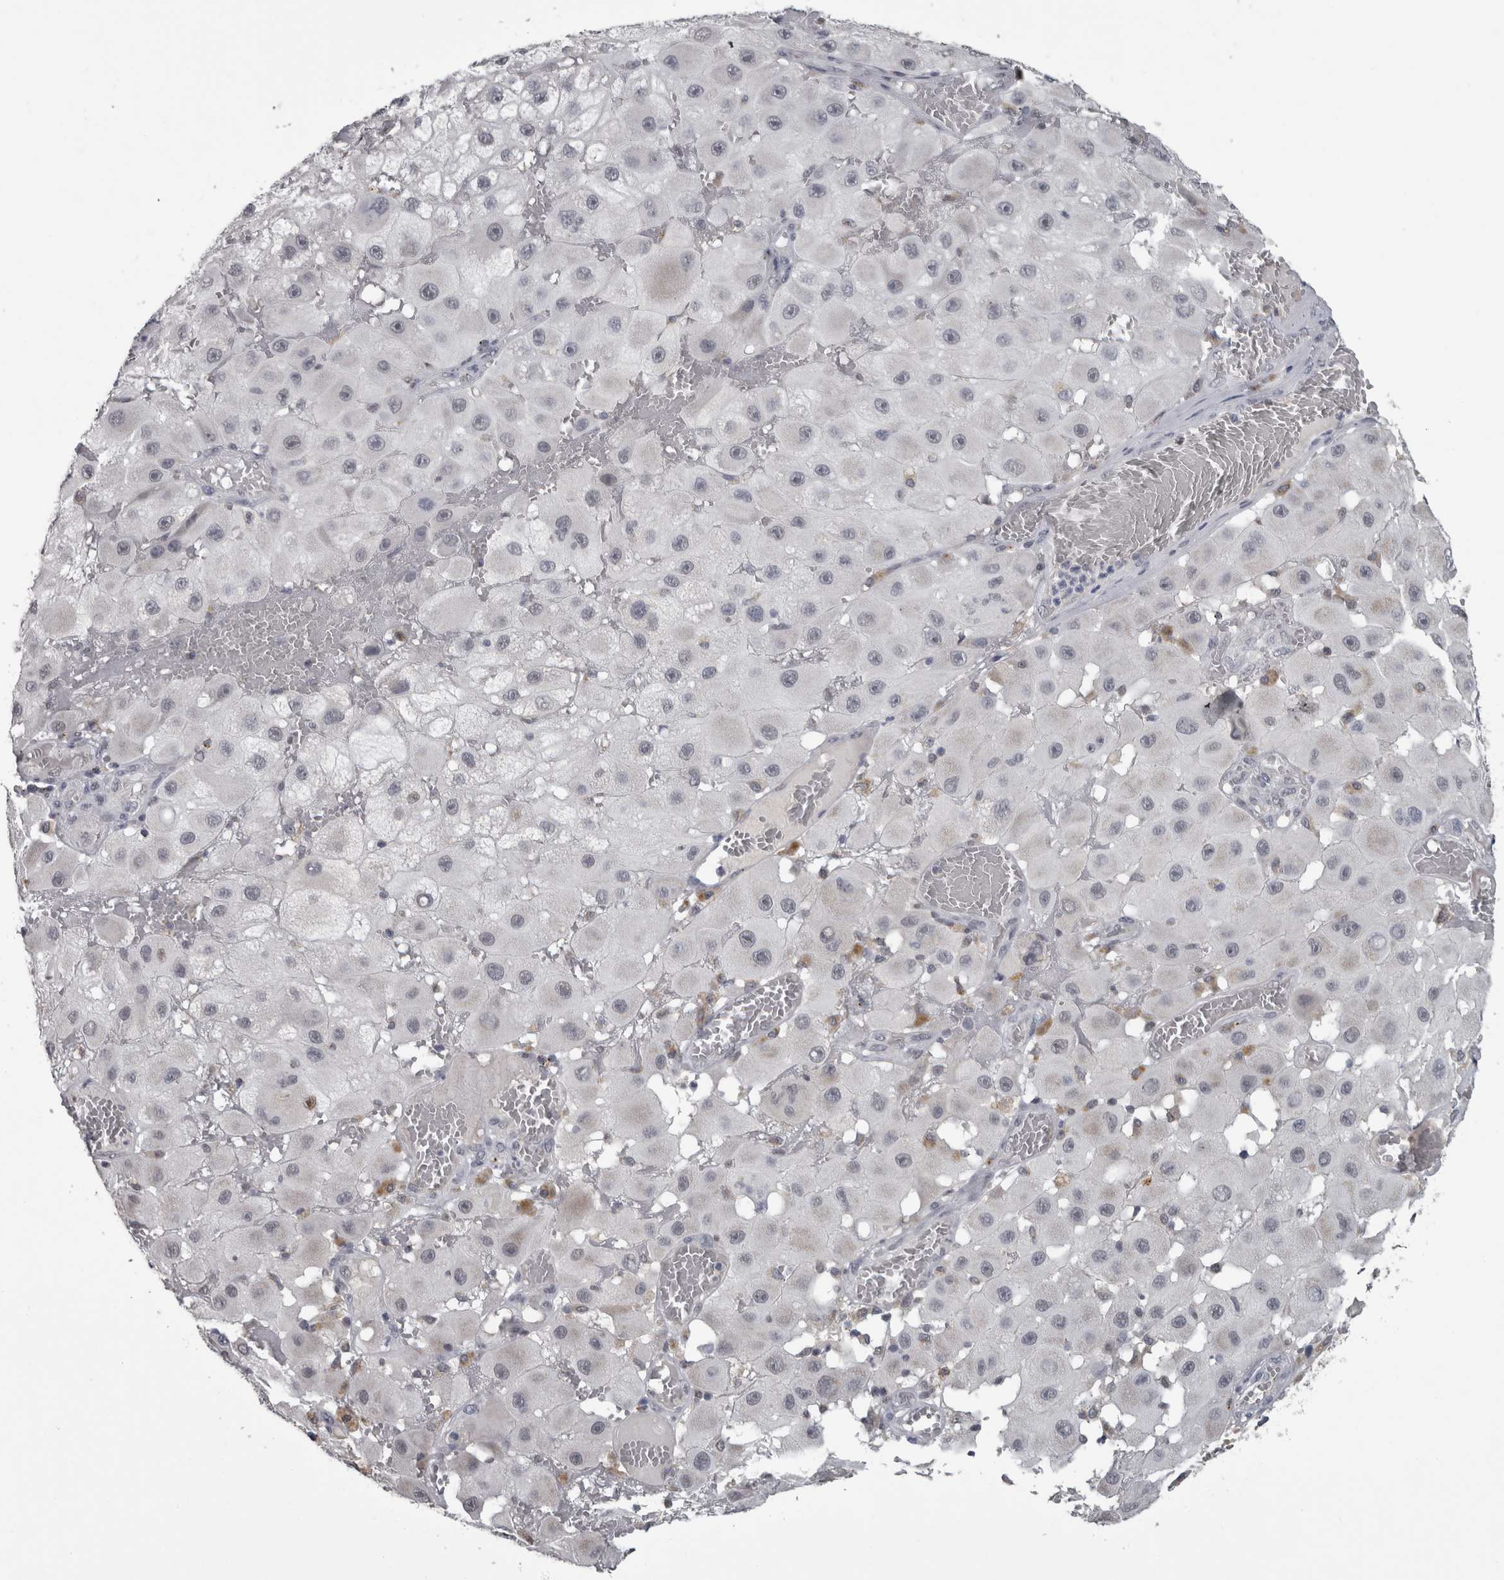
{"staining": {"intensity": "negative", "quantity": "none", "location": "none"}, "tissue": "melanoma", "cell_type": "Tumor cells", "image_type": "cancer", "snomed": [{"axis": "morphology", "description": "Malignant melanoma, NOS"}, {"axis": "topography", "description": "Skin"}], "caption": "An immunohistochemistry (IHC) image of melanoma is shown. There is no staining in tumor cells of melanoma.", "gene": "NAAA", "patient": {"sex": "female", "age": 81}}